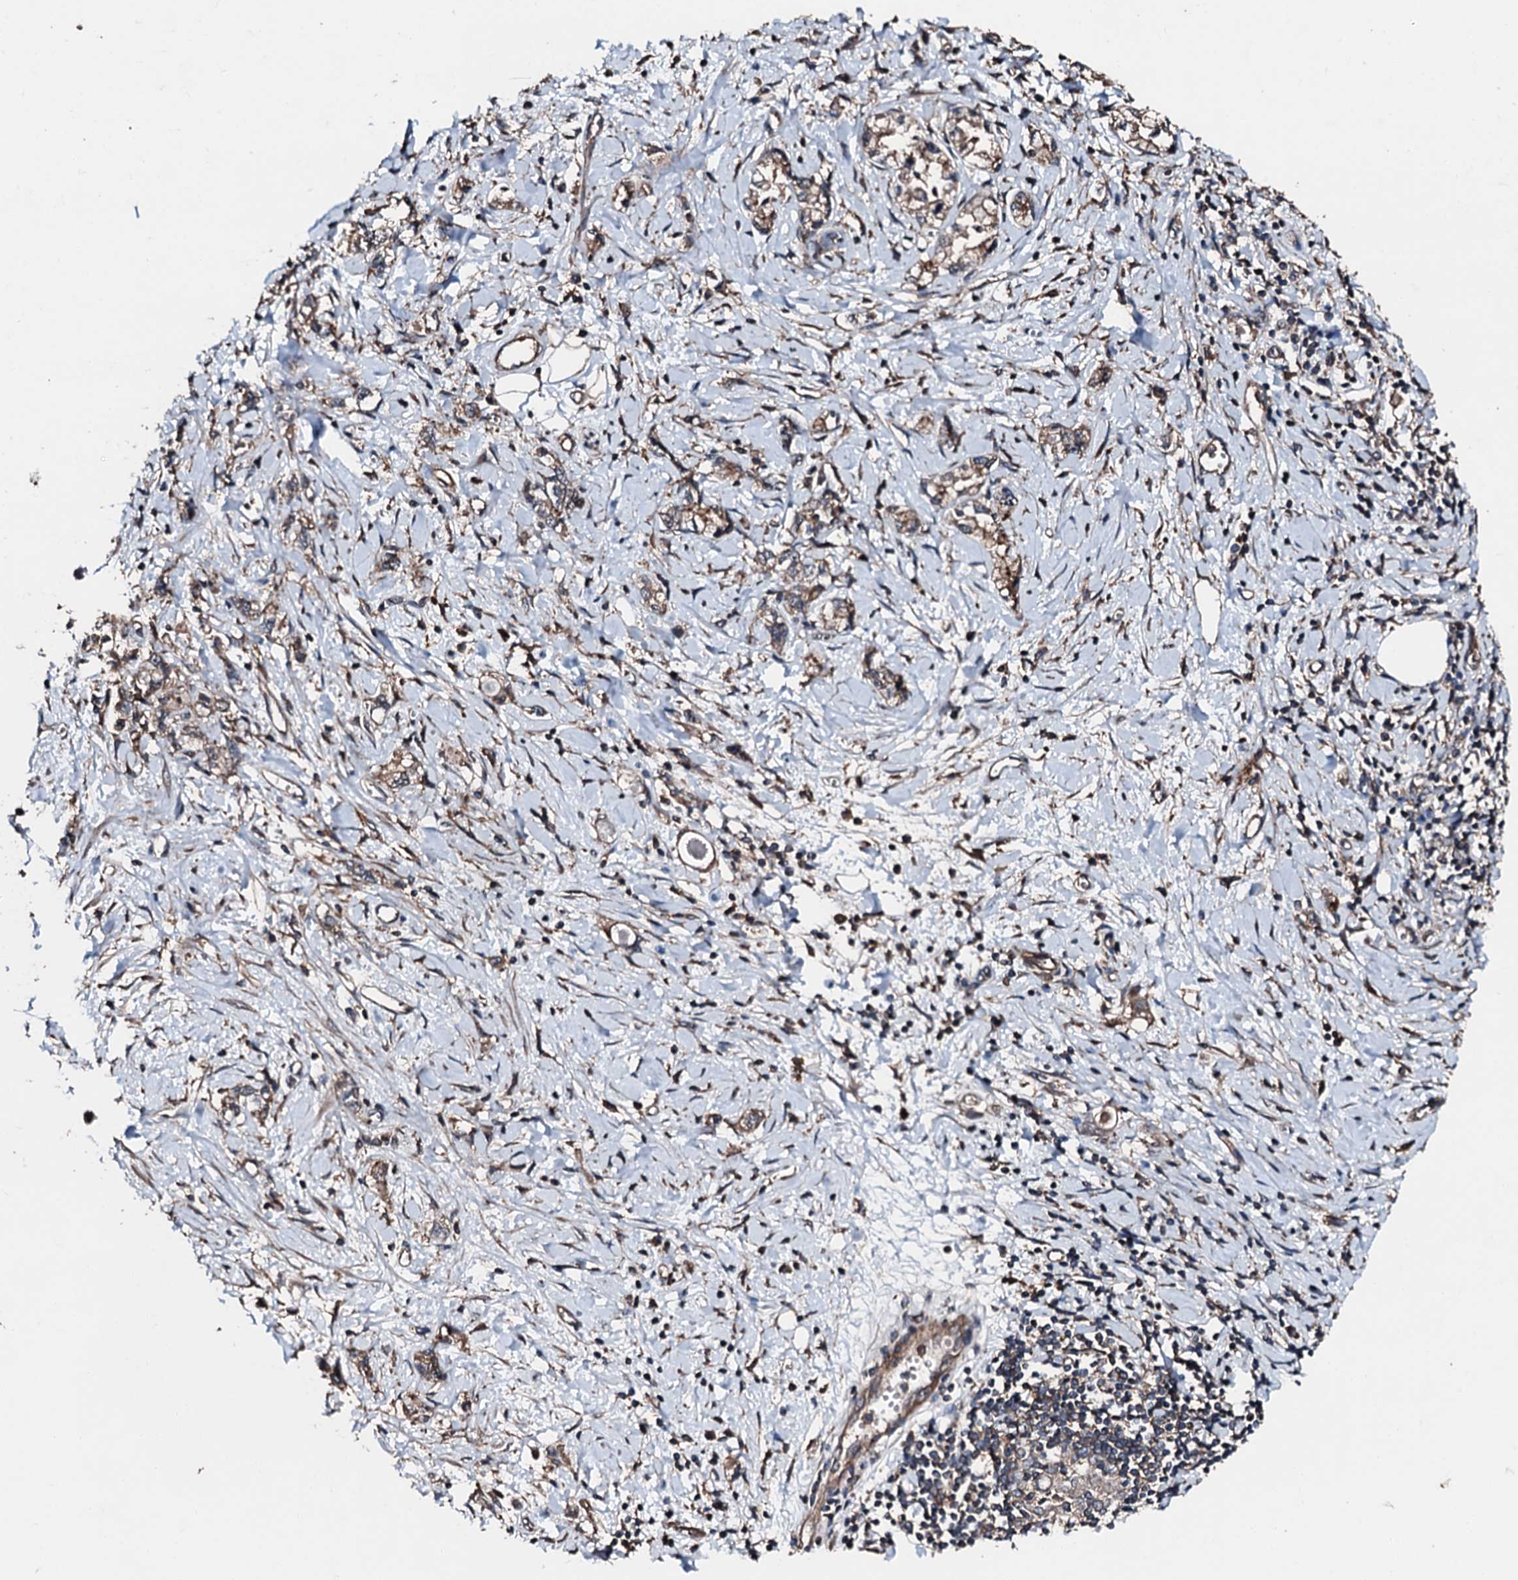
{"staining": {"intensity": "weak", "quantity": ">75%", "location": "cytoplasmic/membranous"}, "tissue": "stomach cancer", "cell_type": "Tumor cells", "image_type": "cancer", "snomed": [{"axis": "morphology", "description": "Adenocarcinoma, NOS"}, {"axis": "topography", "description": "Stomach"}], "caption": "Brown immunohistochemical staining in stomach adenocarcinoma reveals weak cytoplasmic/membranous staining in approximately >75% of tumor cells.", "gene": "FGD4", "patient": {"sex": "female", "age": 76}}